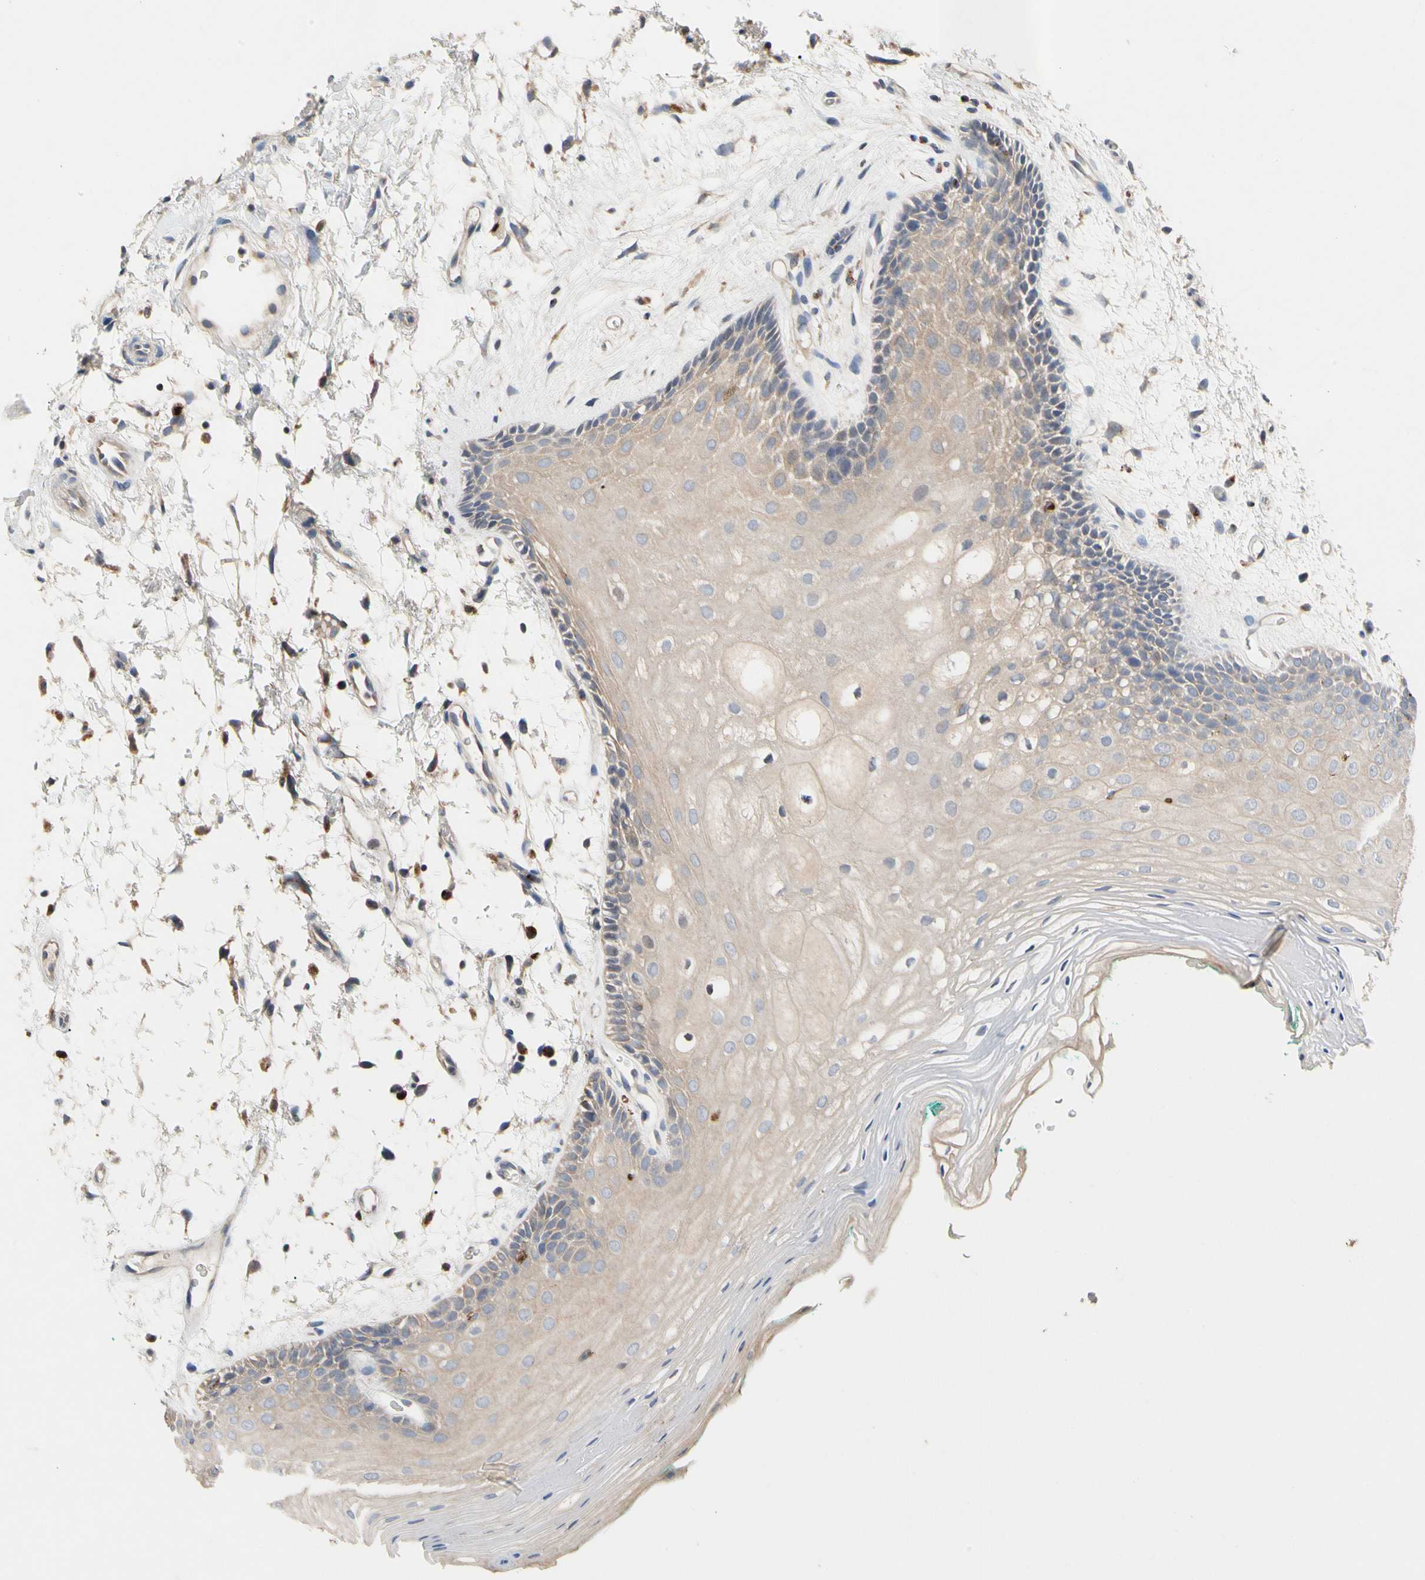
{"staining": {"intensity": "weak", "quantity": ">75%", "location": "cytoplasmic/membranous"}, "tissue": "oral mucosa", "cell_type": "Squamous epithelial cells", "image_type": "normal", "snomed": [{"axis": "morphology", "description": "Normal tissue, NOS"}, {"axis": "topography", "description": "Skeletal muscle"}, {"axis": "topography", "description": "Oral tissue"}, {"axis": "topography", "description": "Peripheral nerve tissue"}], "caption": "Immunohistochemical staining of benign oral mucosa demonstrates >75% levels of weak cytoplasmic/membranous protein staining in approximately >75% of squamous epithelial cells.", "gene": "ADA2", "patient": {"sex": "female", "age": 84}}